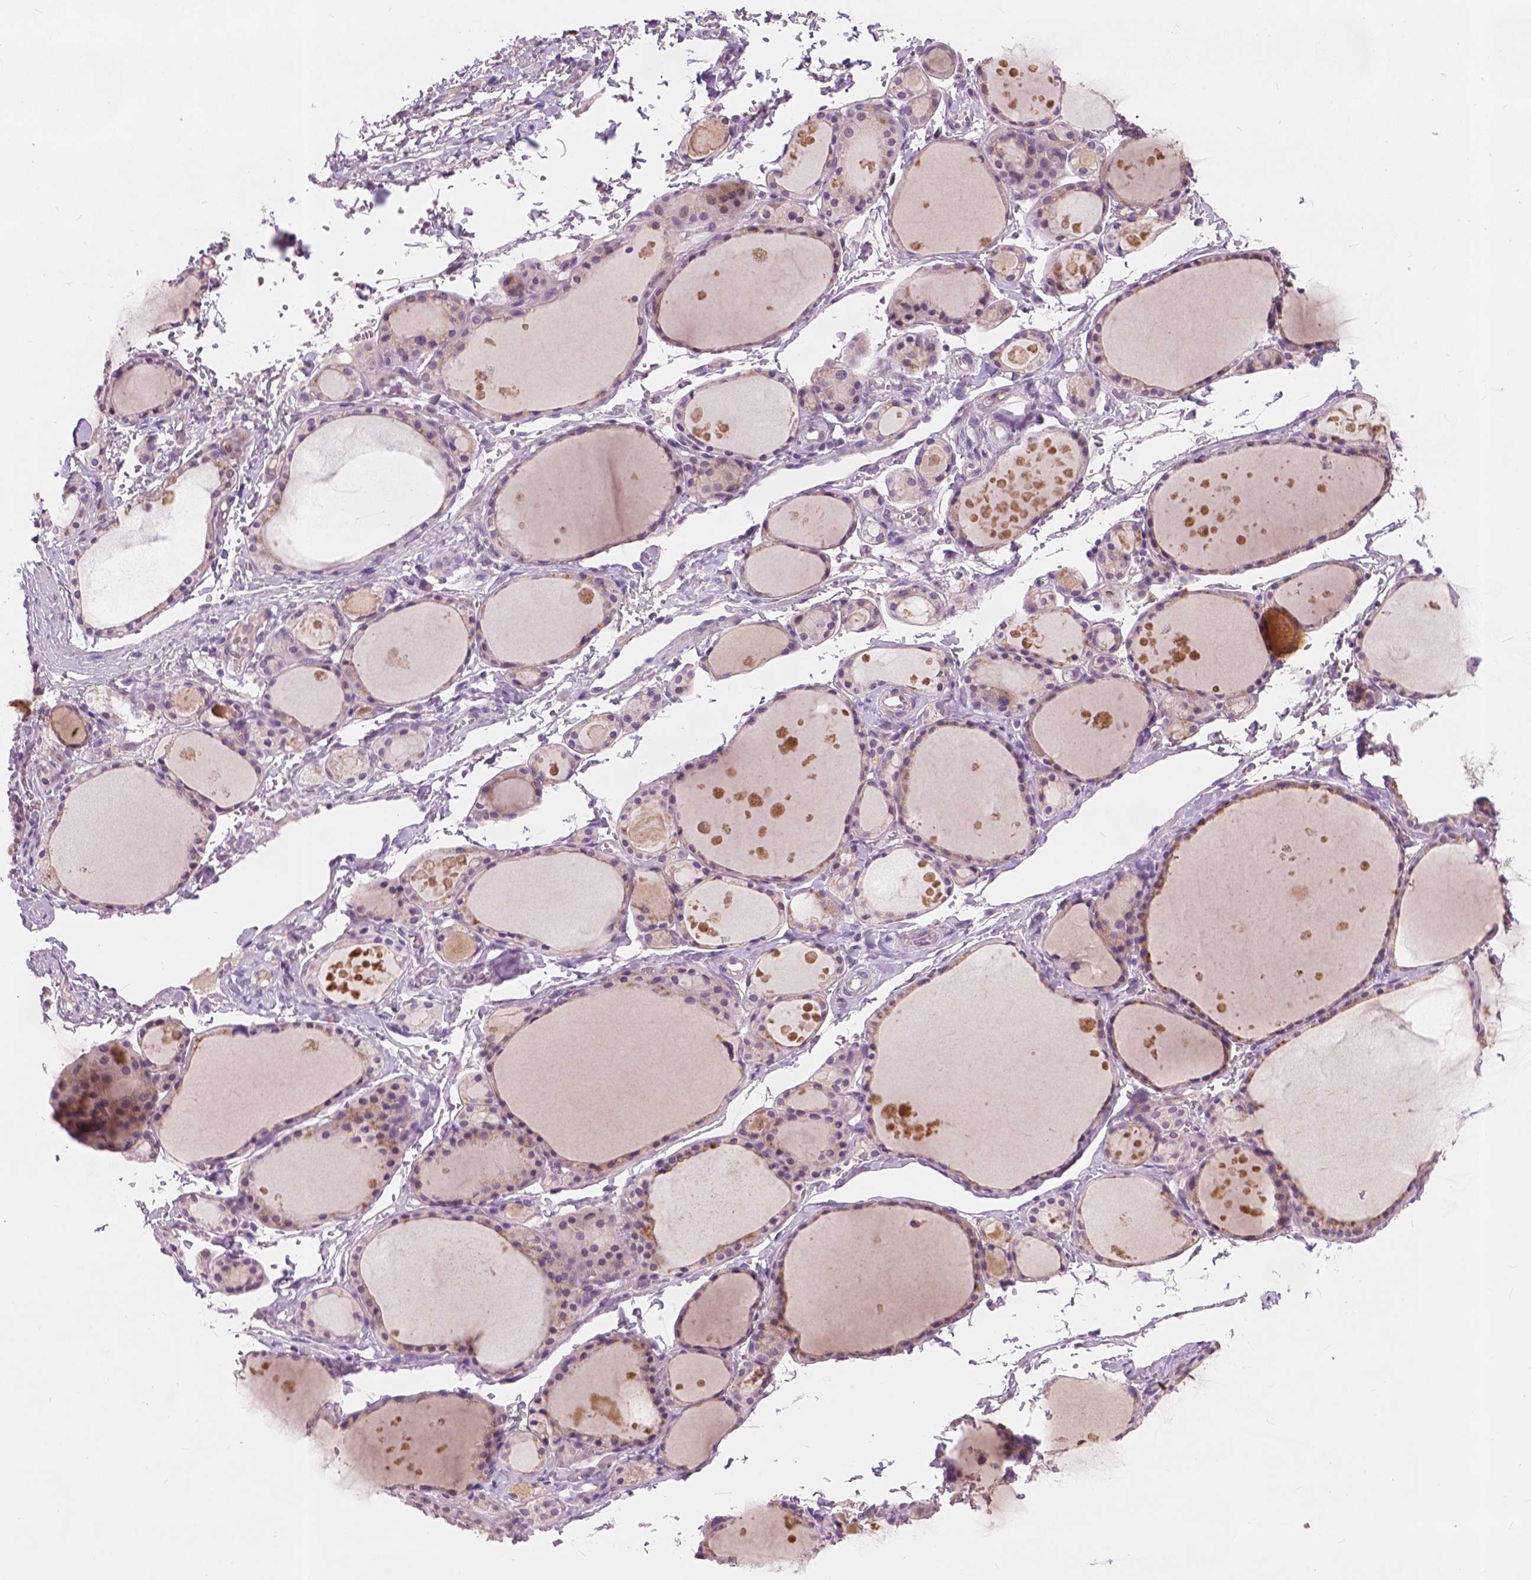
{"staining": {"intensity": "negative", "quantity": "none", "location": "none"}, "tissue": "thyroid gland", "cell_type": "Glandular cells", "image_type": "normal", "snomed": [{"axis": "morphology", "description": "Normal tissue, NOS"}, {"axis": "topography", "description": "Thyroid gland"}], "caption": "An immunohistochemistry micrograph of benign thyroid gland is shown. There is no staining in glandular cells of thyroid gland. The staining was performed using DAB to visualize the protein expression in brown, while the nuclei were stained in blue with hematoxylin (Magnification: 20x).", "gene": "KRT17", "patient": {"sex": "male", "age": 68}}